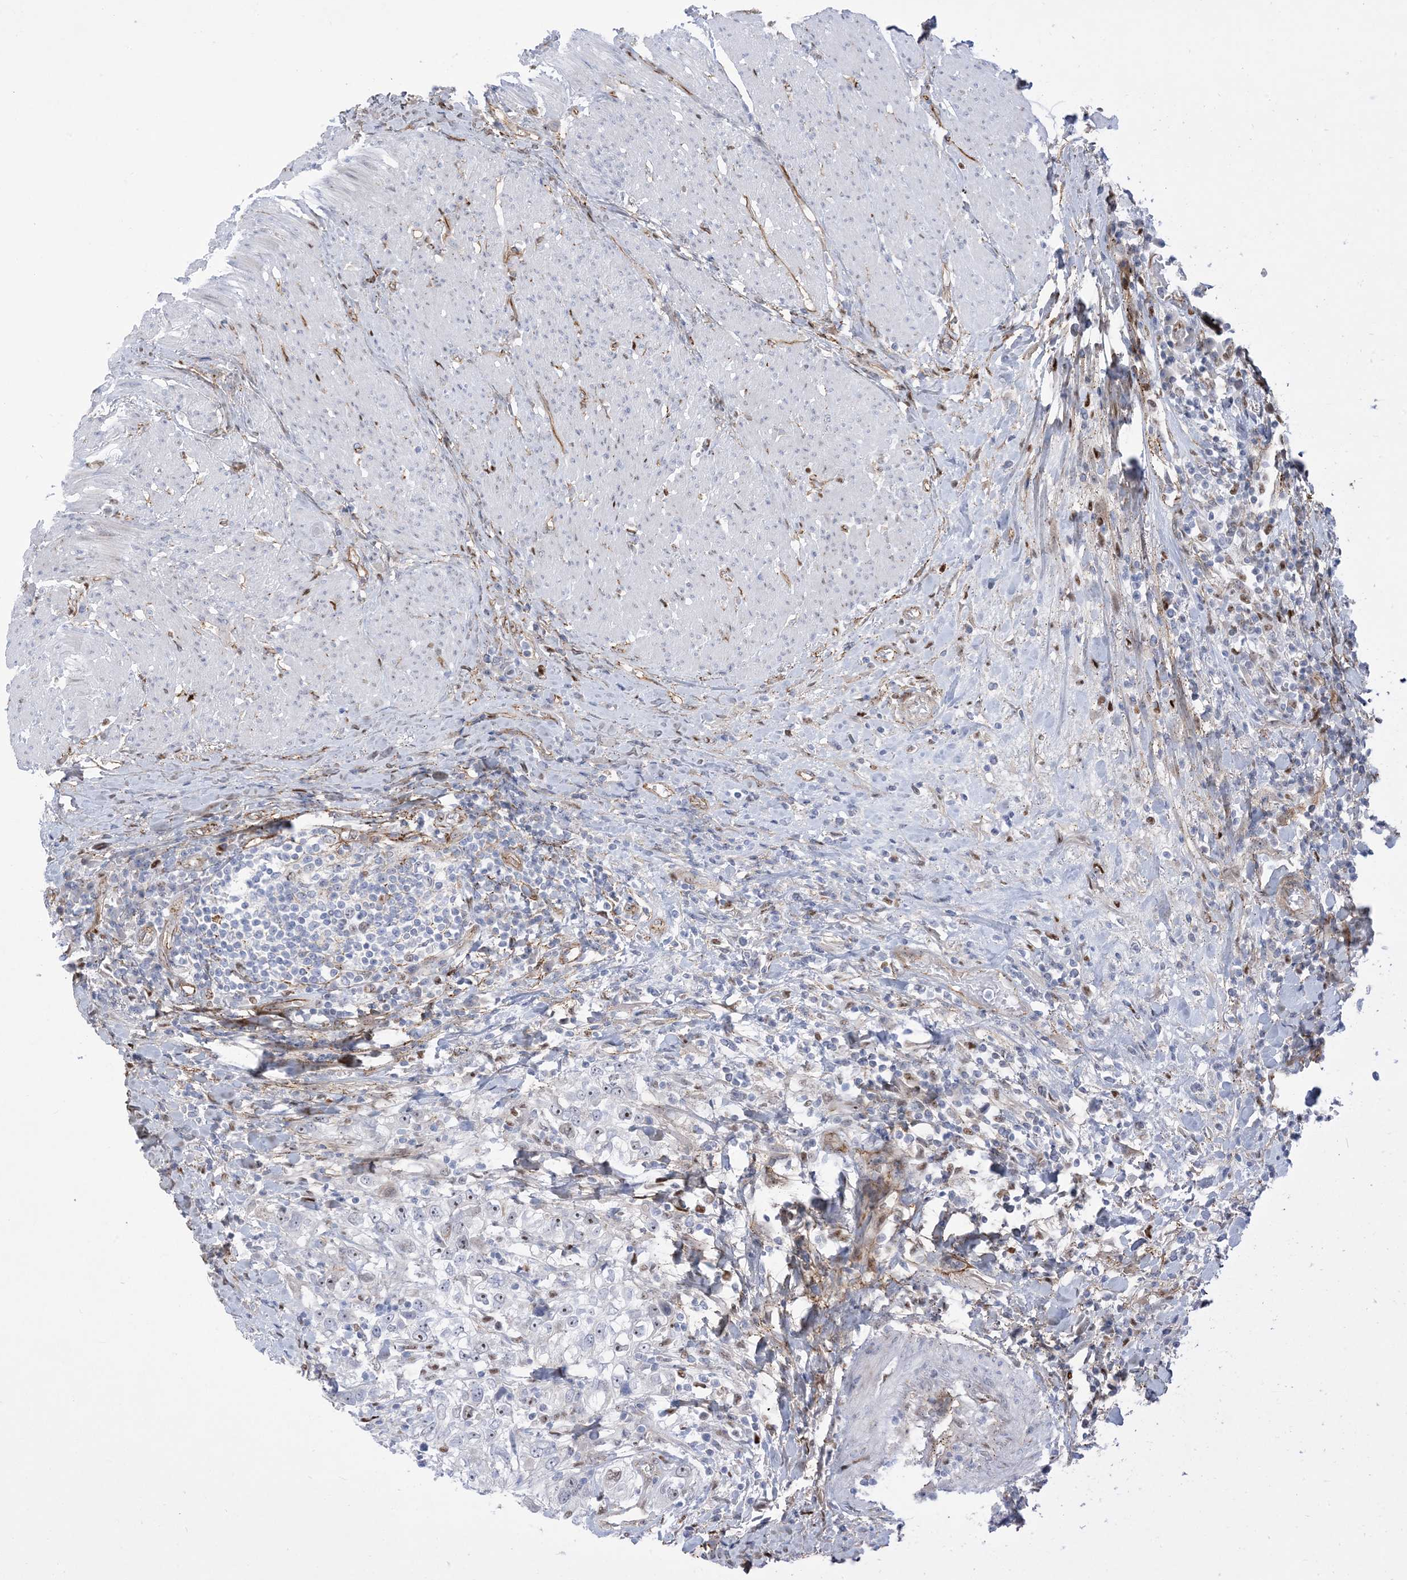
{"staining": {"intensity": "moderate", "quantity": "25%-75%", "location": "nuclear"}, "tissue": "urothelial cancer", "cell_type": "Tumor cells", "image_type": "cancer", "snomed": [{"axis": "morphology", "description": "Urothelial carcinoma, High grade"}, {"axis": "topography", "description": "Urinary bladder"}], "caption": "DAB immunohistochemical staining of human urothelial cancer exhibits moderate nuclear protein staining in approximately 25%-75% of tumor cells.", "gene": "MARS2", "patient": {"sex": "female", "age": 80}}